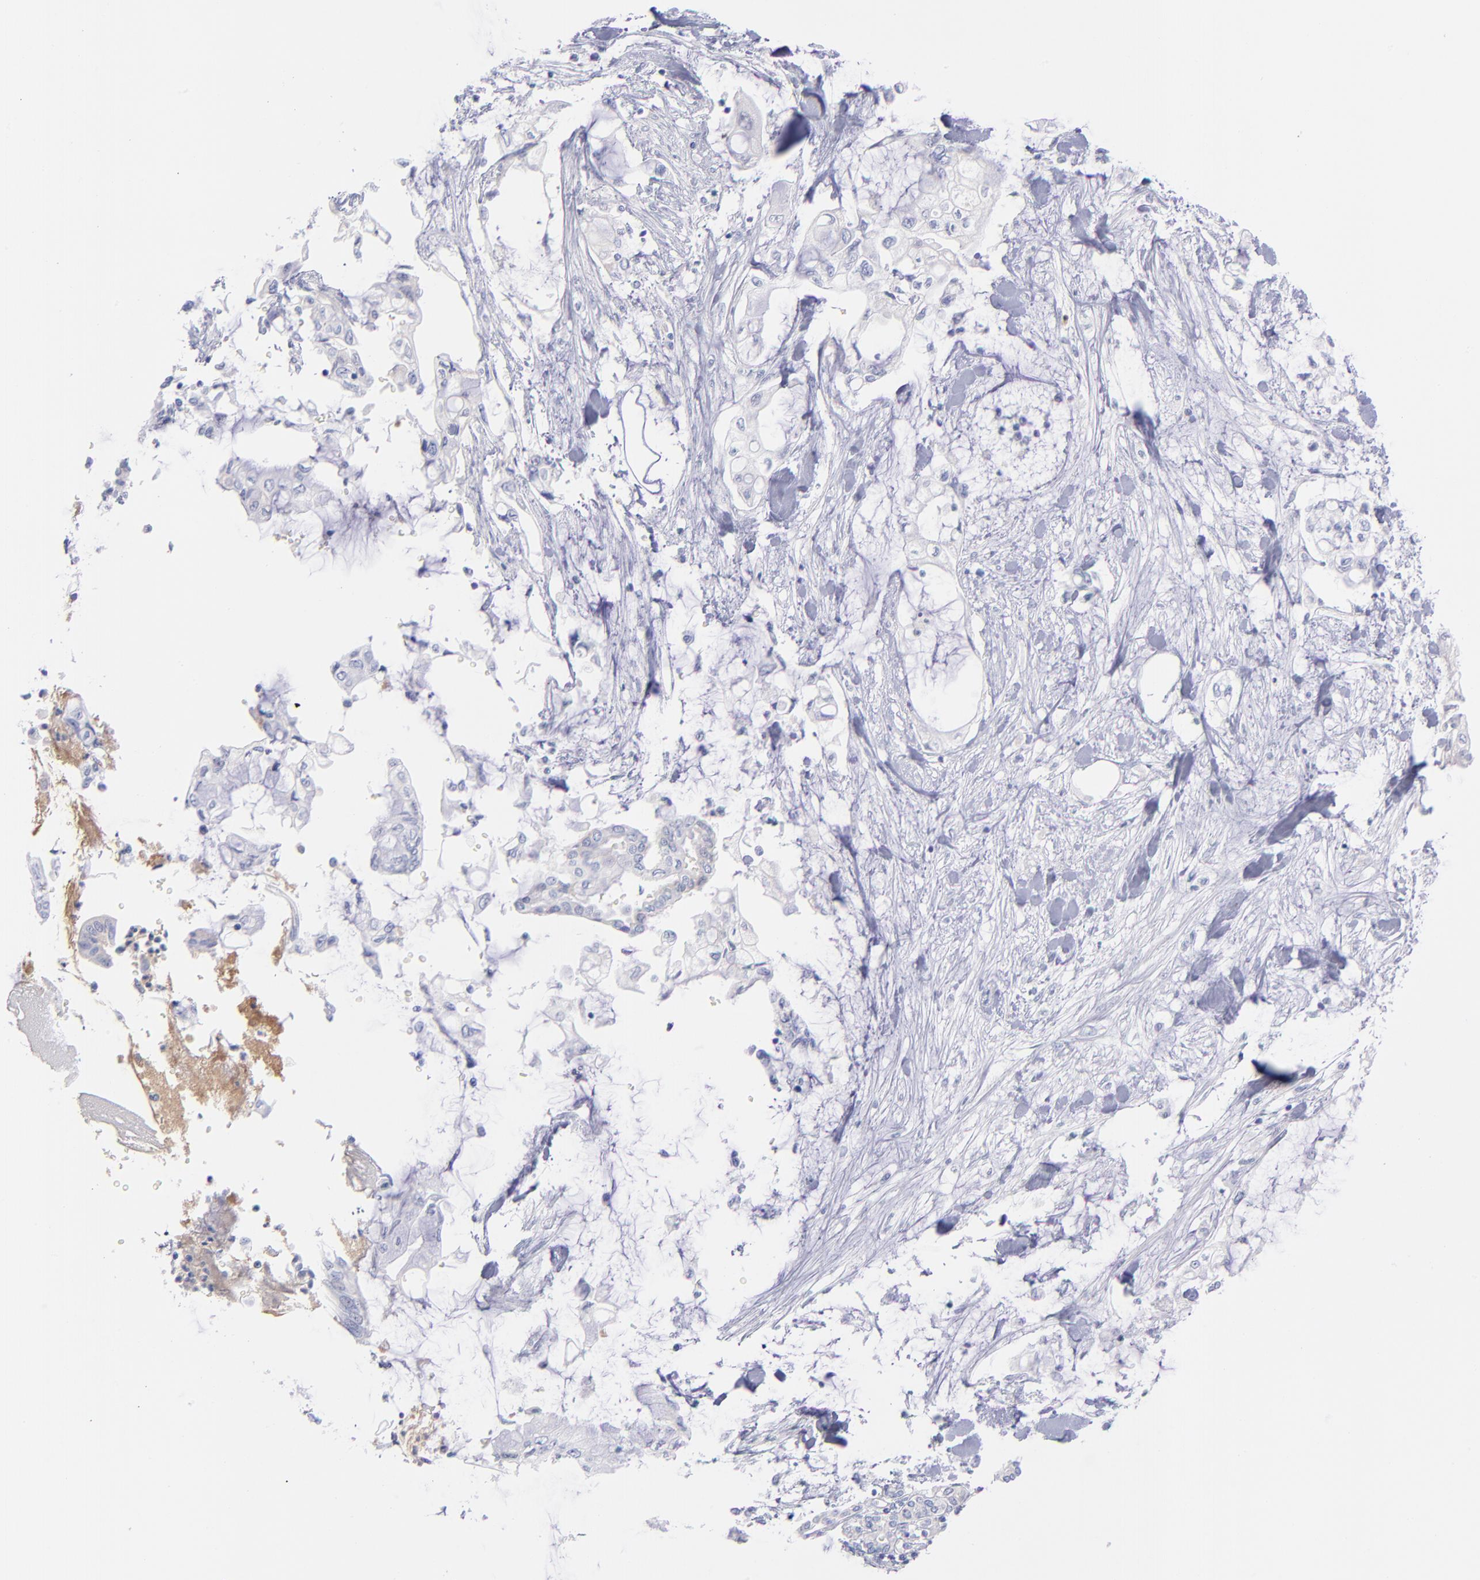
{"staining": {"intensity": "negative", "quantity": "none", "location": "none"}, "tissue": "pancreatic cancer", "cell_type": "Tumor cells", "image_type": "cancer", "snomed": [{"axis": "morphology", "description": "Adenocarcinoma, NOS"}, {"axis": "topography", "description": "Pancreas"}], "caption": "An immunohistochemistry photomicrograph of pancreatic cancer is shown. There is no staining in tumor cells of pancreatic cancer.", "gene": "HP", "patient": {"sex": "female", "age": 70}}